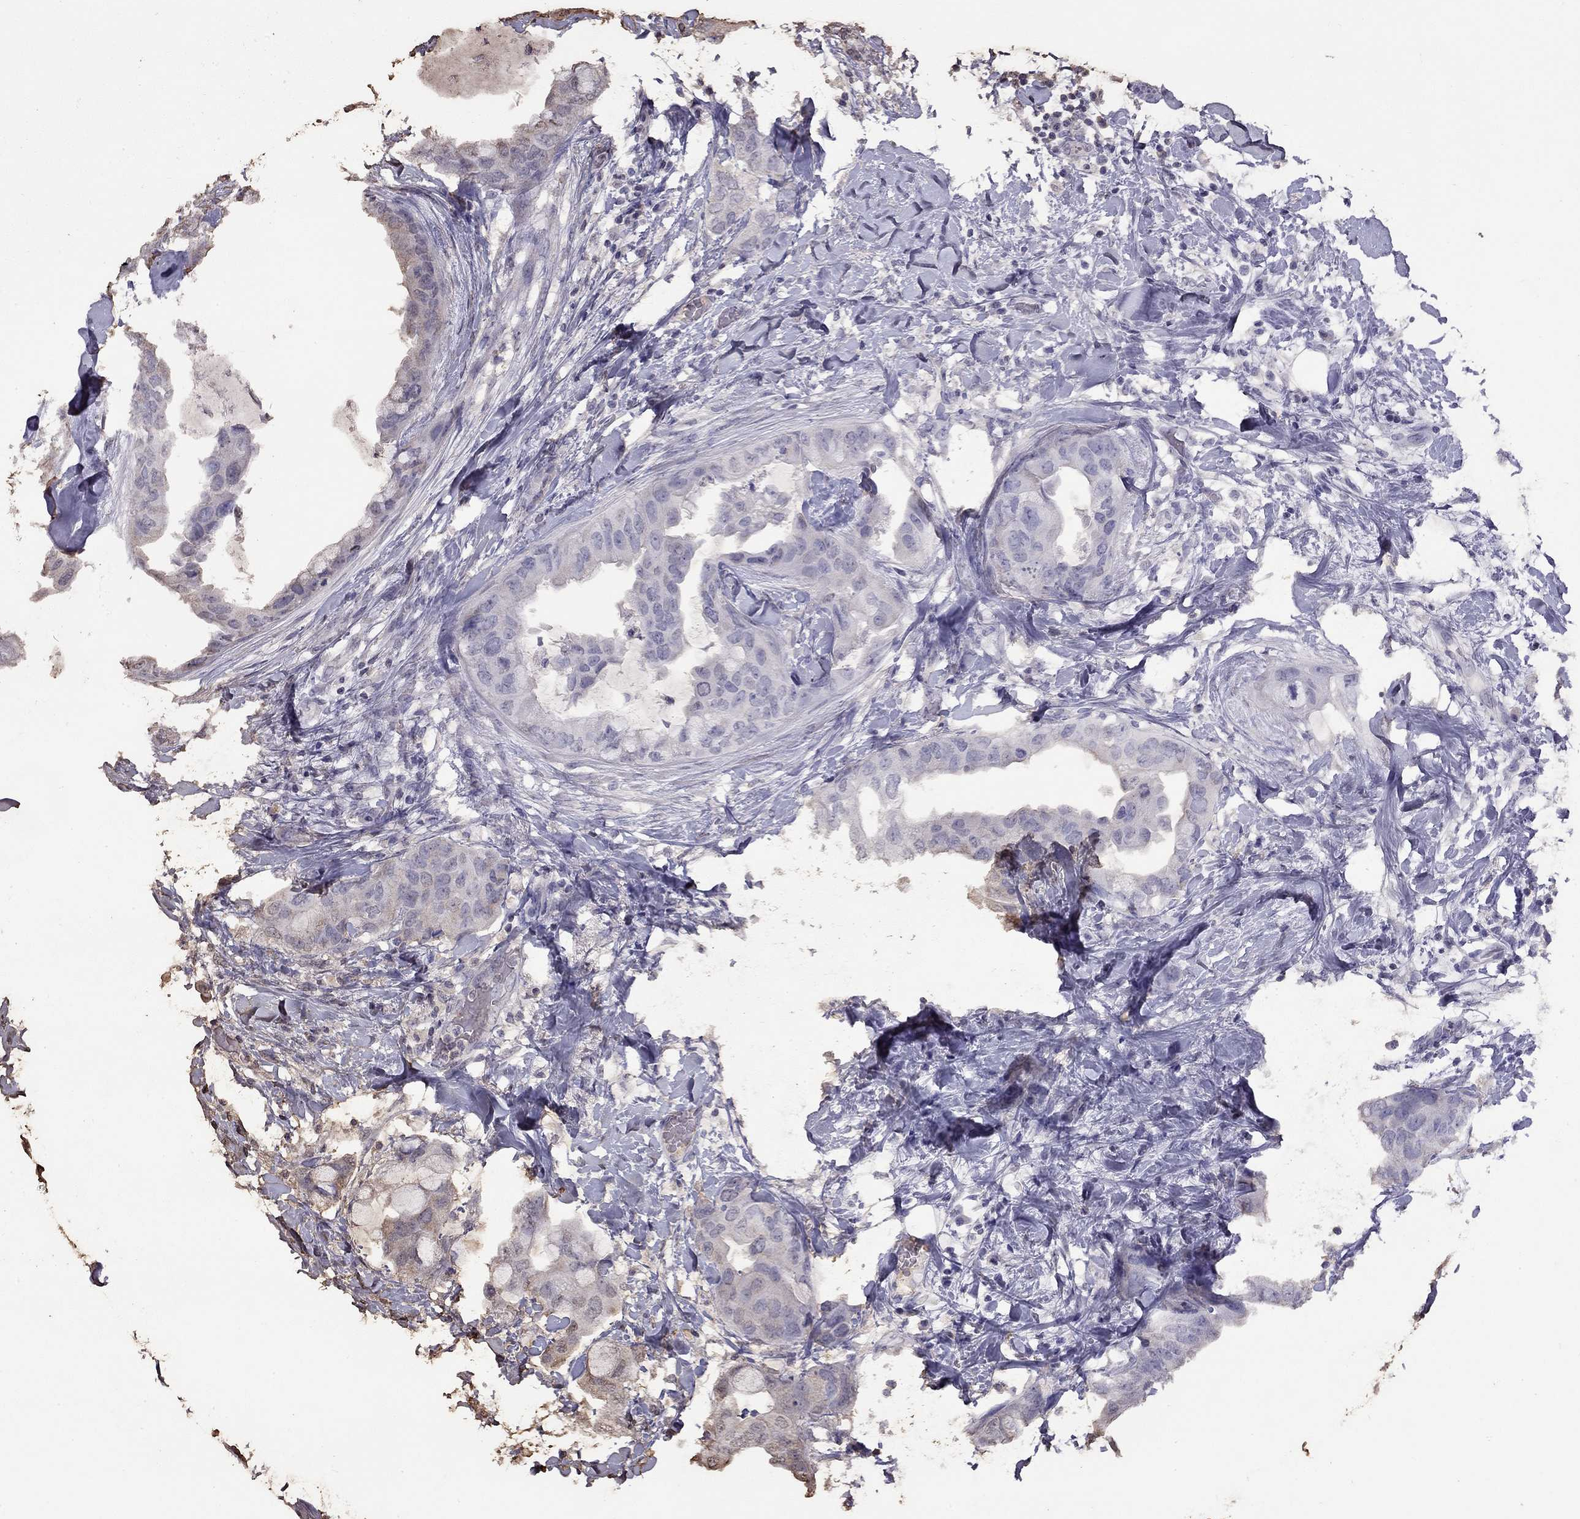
{"staining": {"intensity": "negative", "quantity": "none", "location": "none"}, "tissue": "breast cancer", "cell_type": "Tumor cells", "image_type": "cancer", "snomed": [{"axis": "morphology", "description": "Normal tissue, NOS"}, {"axis": "morphology", "description": "Duct carcinoma"}, {"axis": "topography", "description": "Breast"}], "caption": "This is a photomicrograph of IHC staining of invasive ductal carcinoma (breast), which shows no expression in tumor cells.", "gene": "SUN3", "patient": {"sex": "female", "age": 40}}